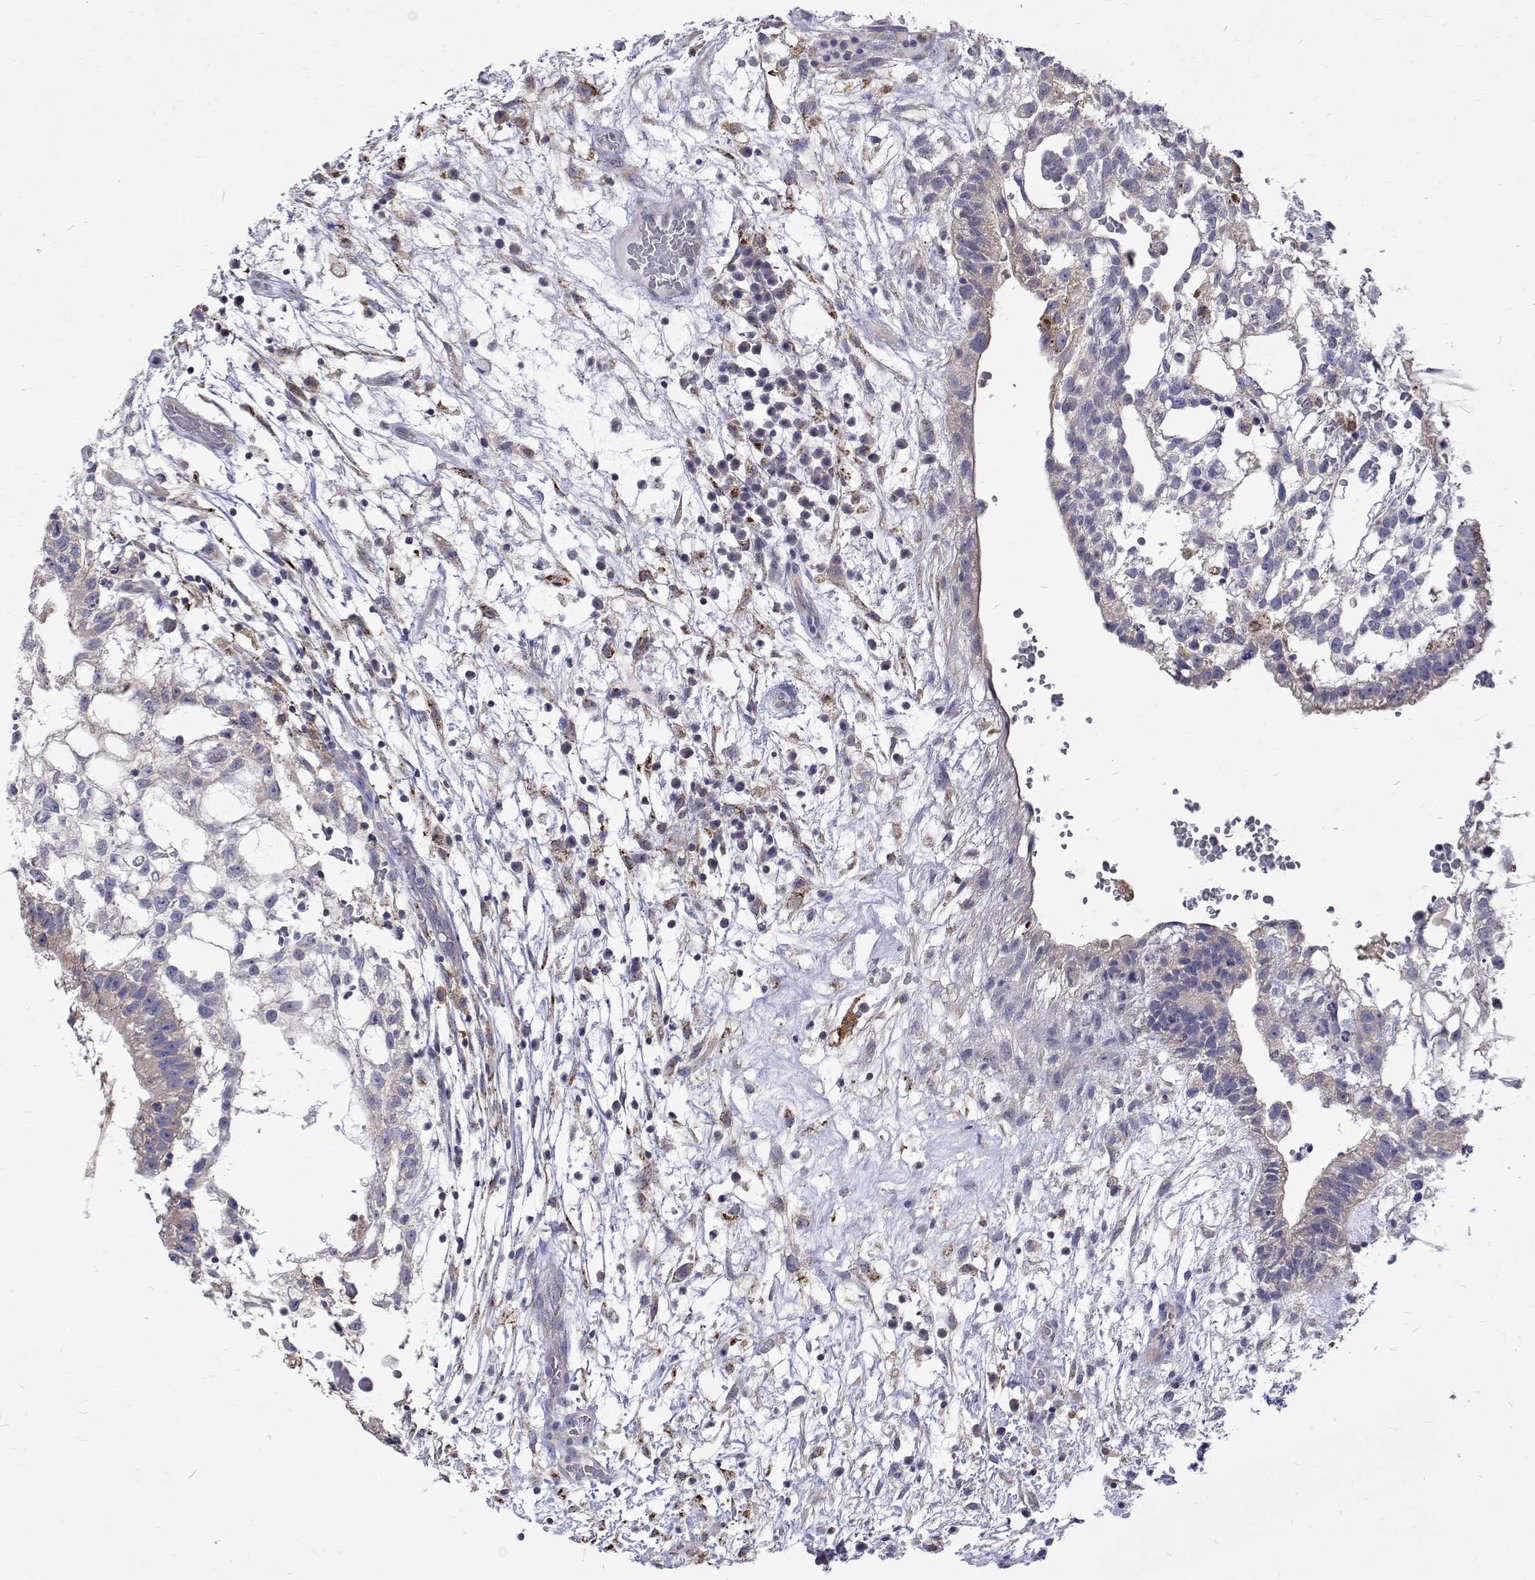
{"staining": {"intensity": "negative", "quantity": "none", "location": "none"}, "tissue": "testis cancer", "cell_type": "Tumor cells", "image_type": "cancer", "snomed": [{"axis": "morphology", "description": "Normal tissue, NOS"}, {"axis": "morphology", "description": "Carcinoma, Embryonal, NOS"}, {"axis": "topography", "description": "Testis"}], "caption": "High magnification brightfield microscopy of testis cancer stained with DAB (3,3'-diaminobenzidine) (brown) and counterstained with hematoxylin (blue): tumor cells show no significant expression.", "gene": "PADI1", "patient": {"sex": "male", "age": 32}}